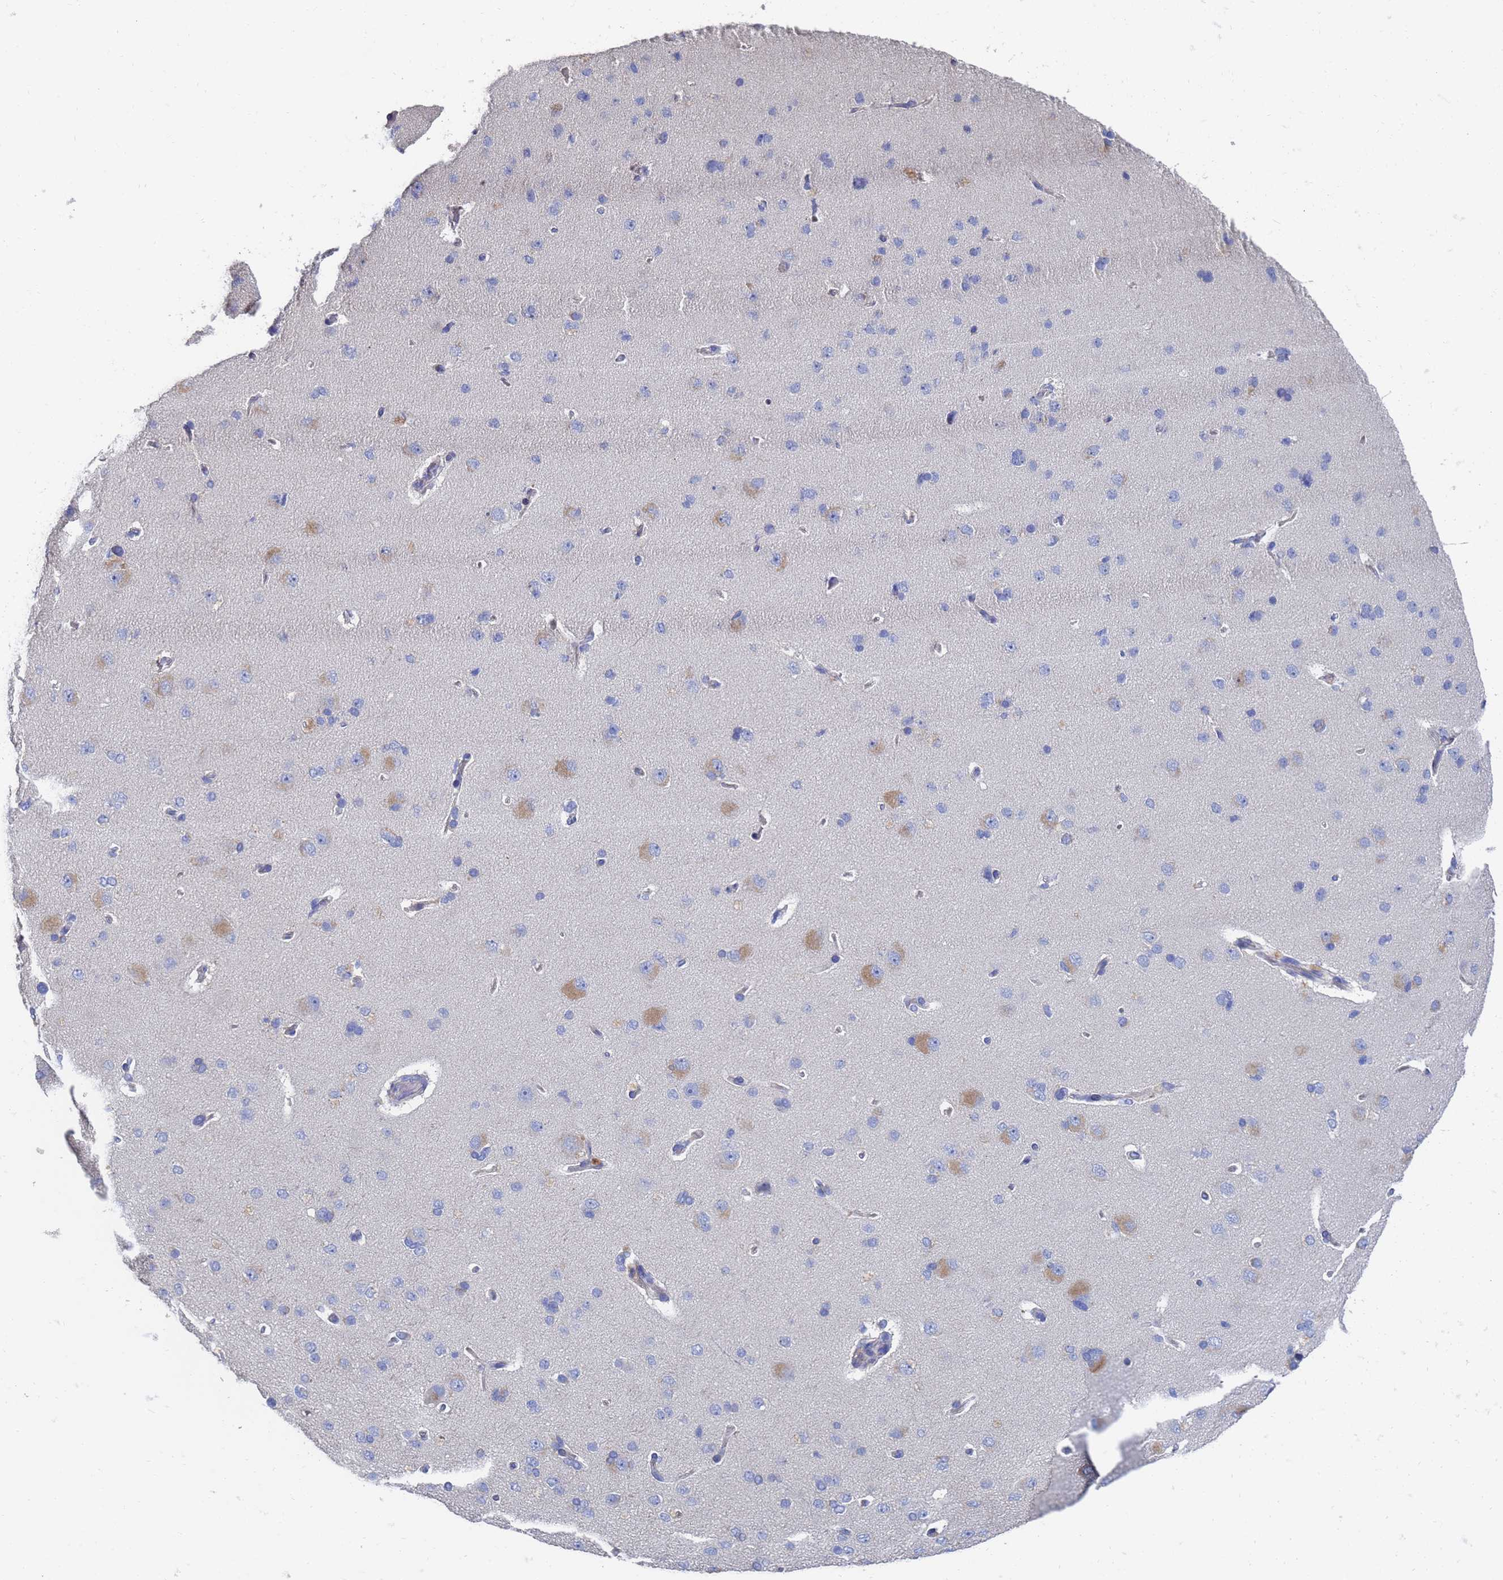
{"staining": {"intensity": "weak", "quantity": "<25%", "location": "cytoplasmic/membranous"}, "tissue": "cerebral cortex", "cell_type": "Endothelial cells", "image_type": "normal", "snomed": [{"axis": "morphology", "description": "Normal tissue, NOS"}, {"axis": "topography", "description": "Cerebral cortex"}], "caption": "Histopathology image shows no significant protein positivity in endothelial cells of normal cerebral cortex.", "gene": "LBX2", "patient": {"sex": "male", "age": 62}}